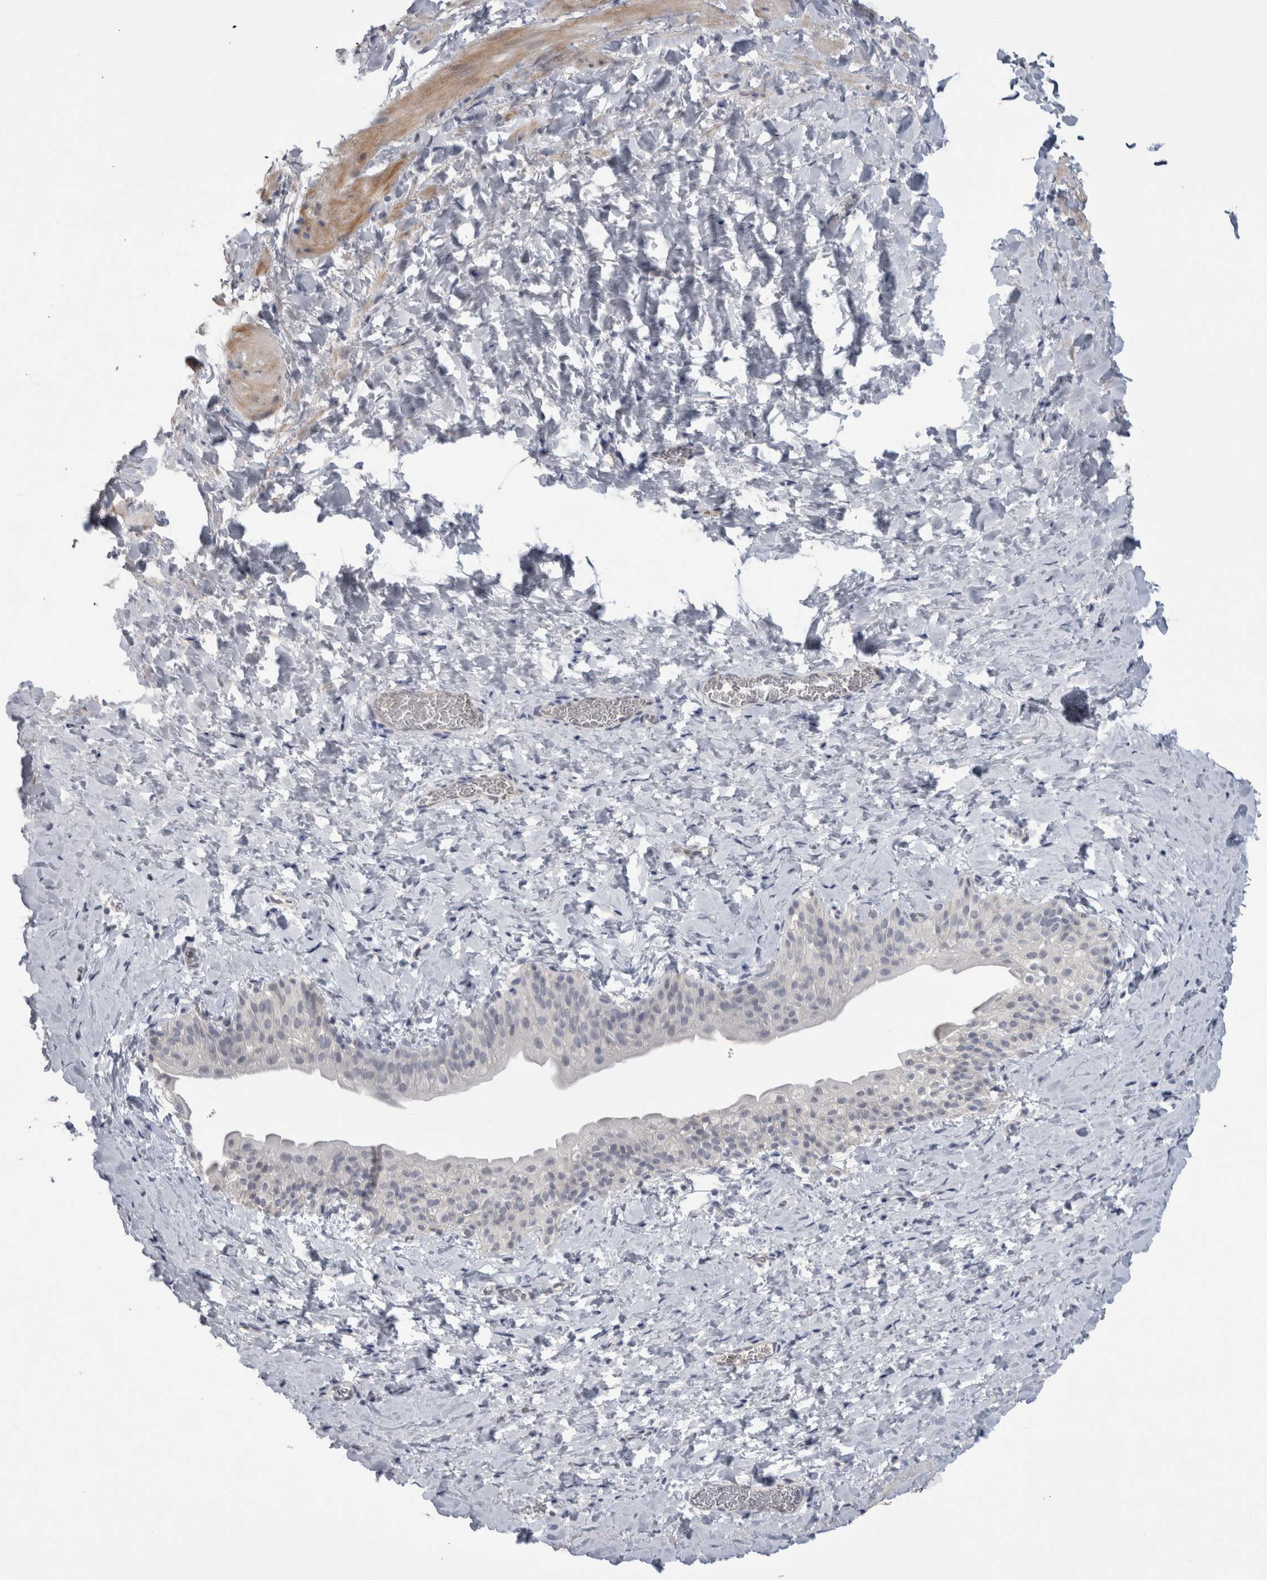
{"staining": {"intensity": "weak", "quantity": "<25%", "location": "cytoplasmic/membranous"}, "tissue": "smooth muscle", "cell_type": "Smooth muscle cells", "image_type": "normal", "snomed": [{"axis": "morphology", "description": "Normal tissue, NOS"}, {"axis": "topography", "description": "Smooth muscle"}], "caption": "The micrograph reveals no staining of smooth muscle cells in benign smooth muscle. The staining was performed using DAB (3,3'-diaminobenzidine) to visualize the protein expression in brown, while the nuclei were stained in blue with hematoxylin (Magnification: 20x).", "gene": "ADAM2", "patient": {"sex": "male", "age": 16}}